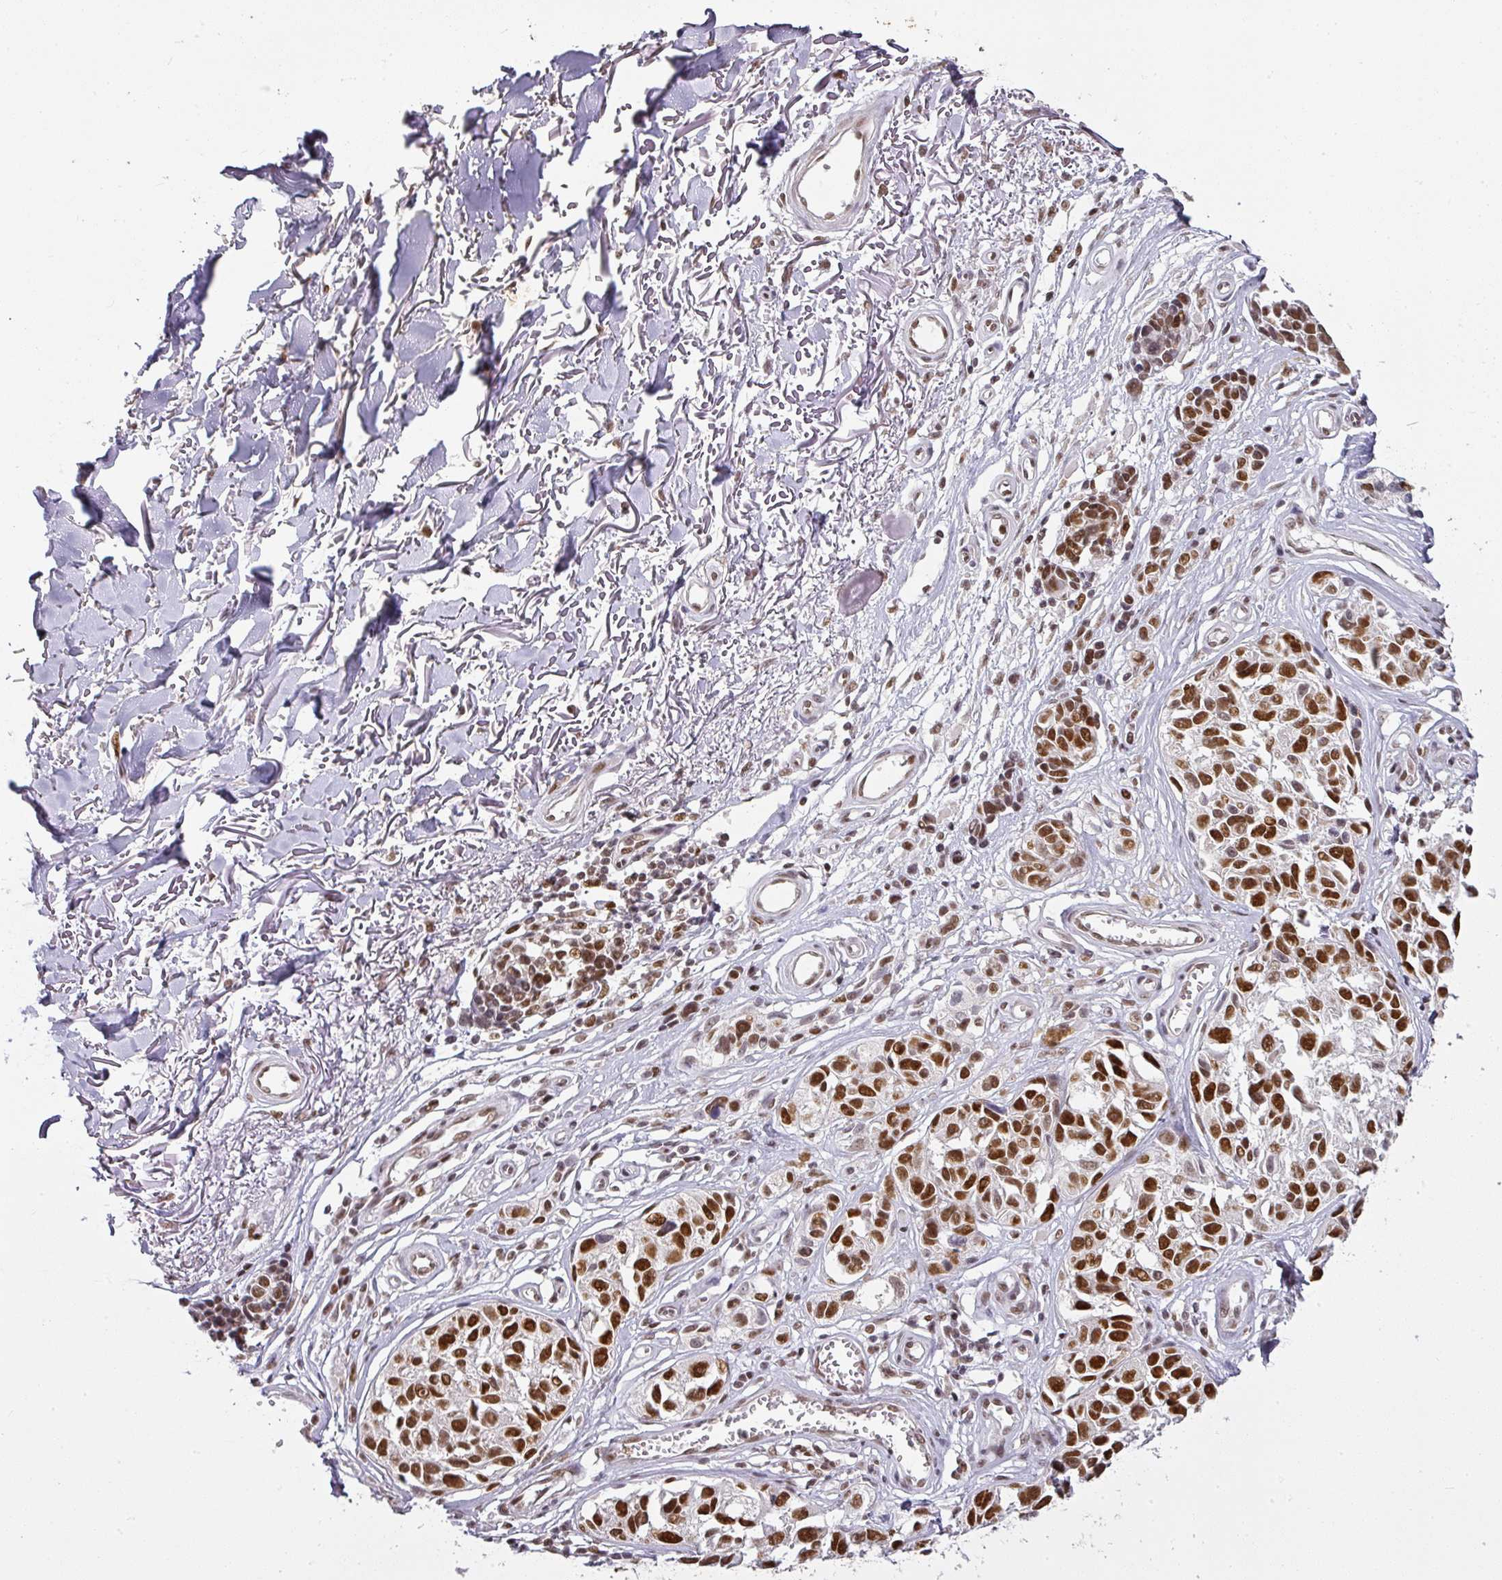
{"staining": {"intensity": "strong", "quantity": ">75%", "location": "nuclear"}, "tissue": "melanoma", "cell_type": "Tumor cells", "image_type": "cancer", "snomed": [{"axis": "morphology", "description": "Malignant melanoma, NOS"}, {"axis": "topography", "description": "Skin"}], "caption": "DAB (3,3'-diaminobenzidine) immunohistochemical staining of human malignant melanoma demonstrates strong nuclear protein expression in about >75% of tumor cells.", "gene": "GPRIN2", "patient": {"sex": "male", "age": 73}}